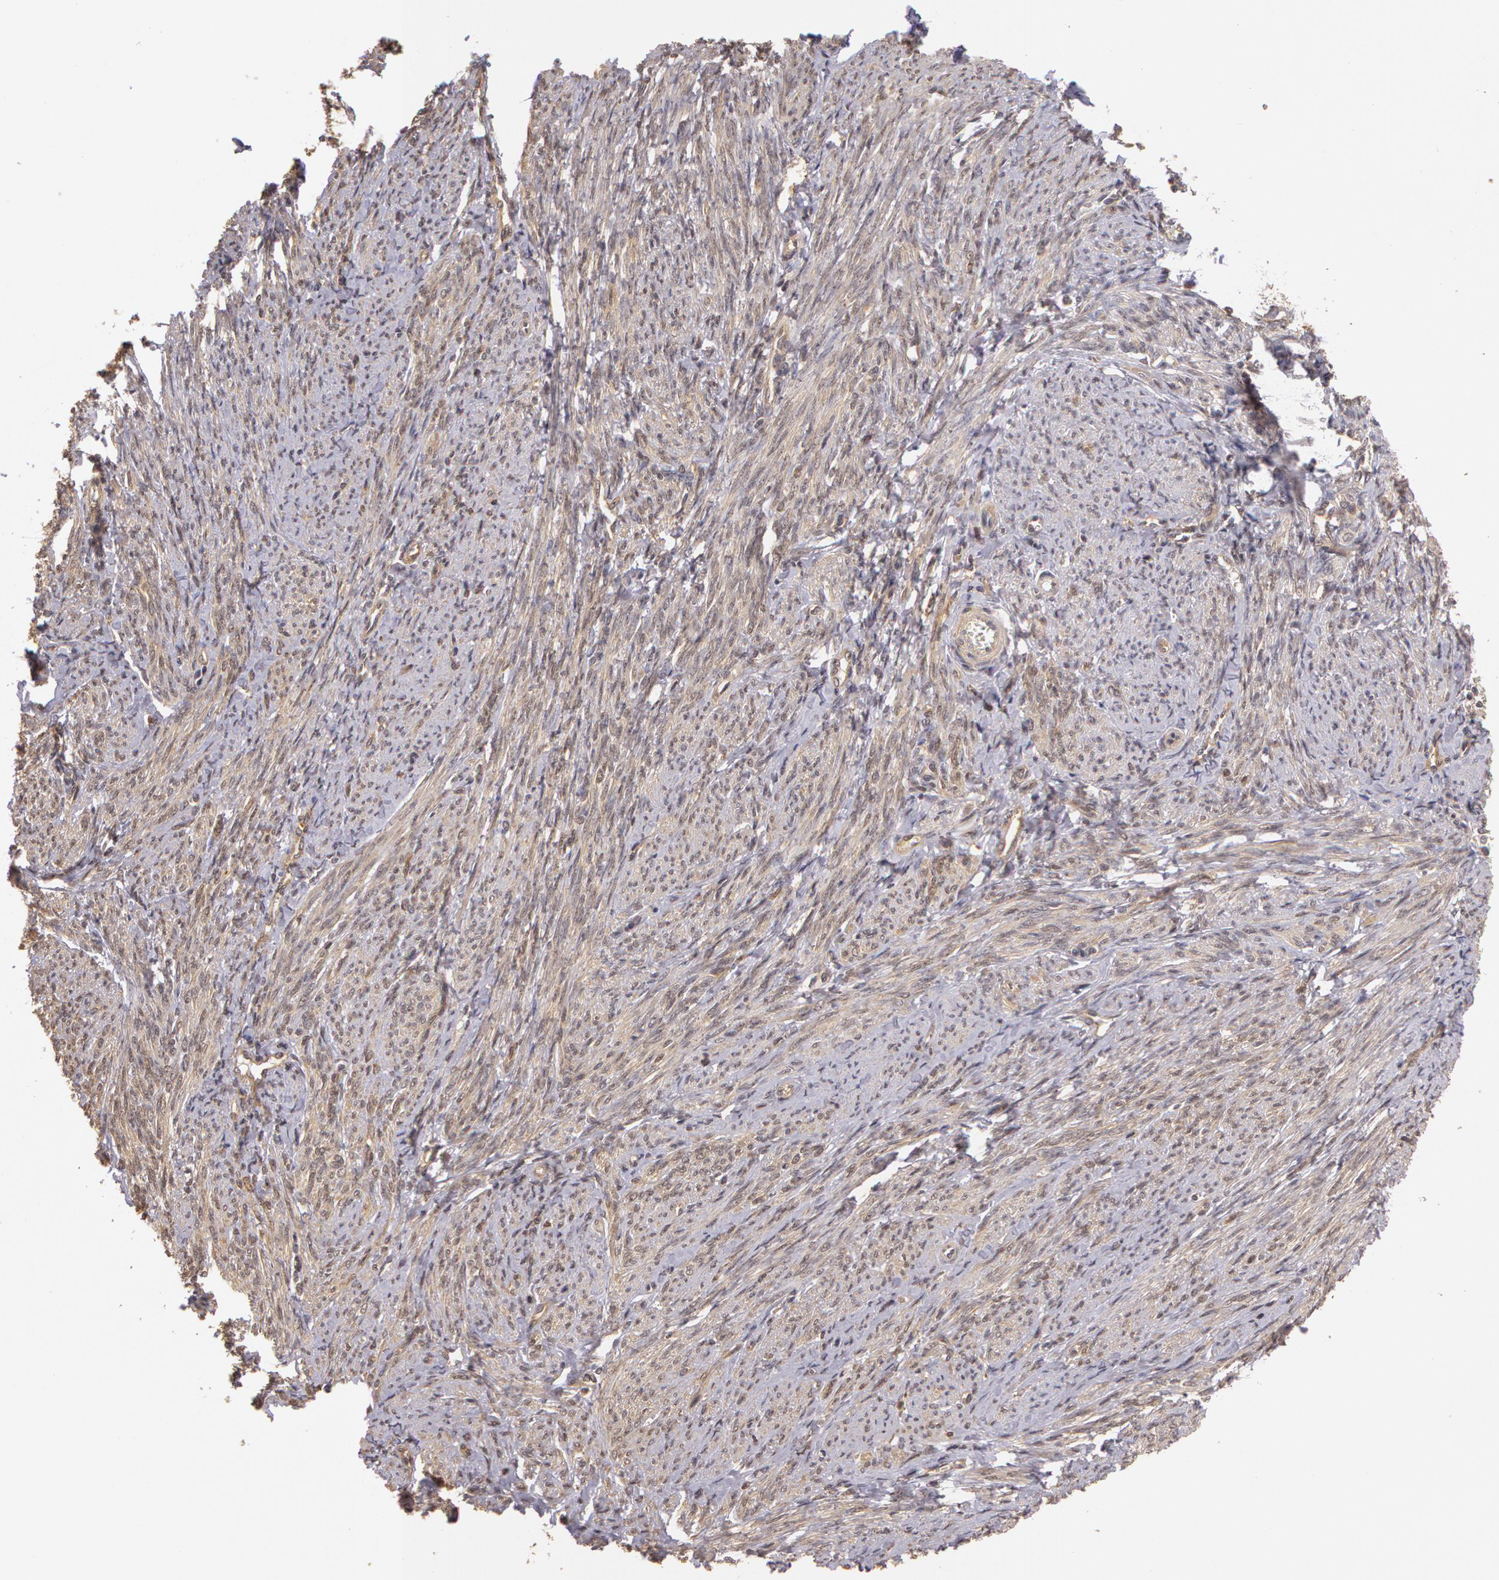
{"staining": {"intensity": "negative", "quantity": "none", "location": "none"}, "tissue": "smooth muscle", "cell_type": "Smooth muscle cells", "image_type": "normal", "snomed": [{"axis": "morphology", "description": "Normal tissue, NOS"}, {"axis": "topography", "description": "Smooth muscle"}, {"axis": "topography", "description": "Cervix"}], "caption": "Protein analysis of benign smooth muscle exhibits no significant positivity in smooth muscle cells.", "gene": "AHSA1", "patient": {"sex": "female", "age": 70}}